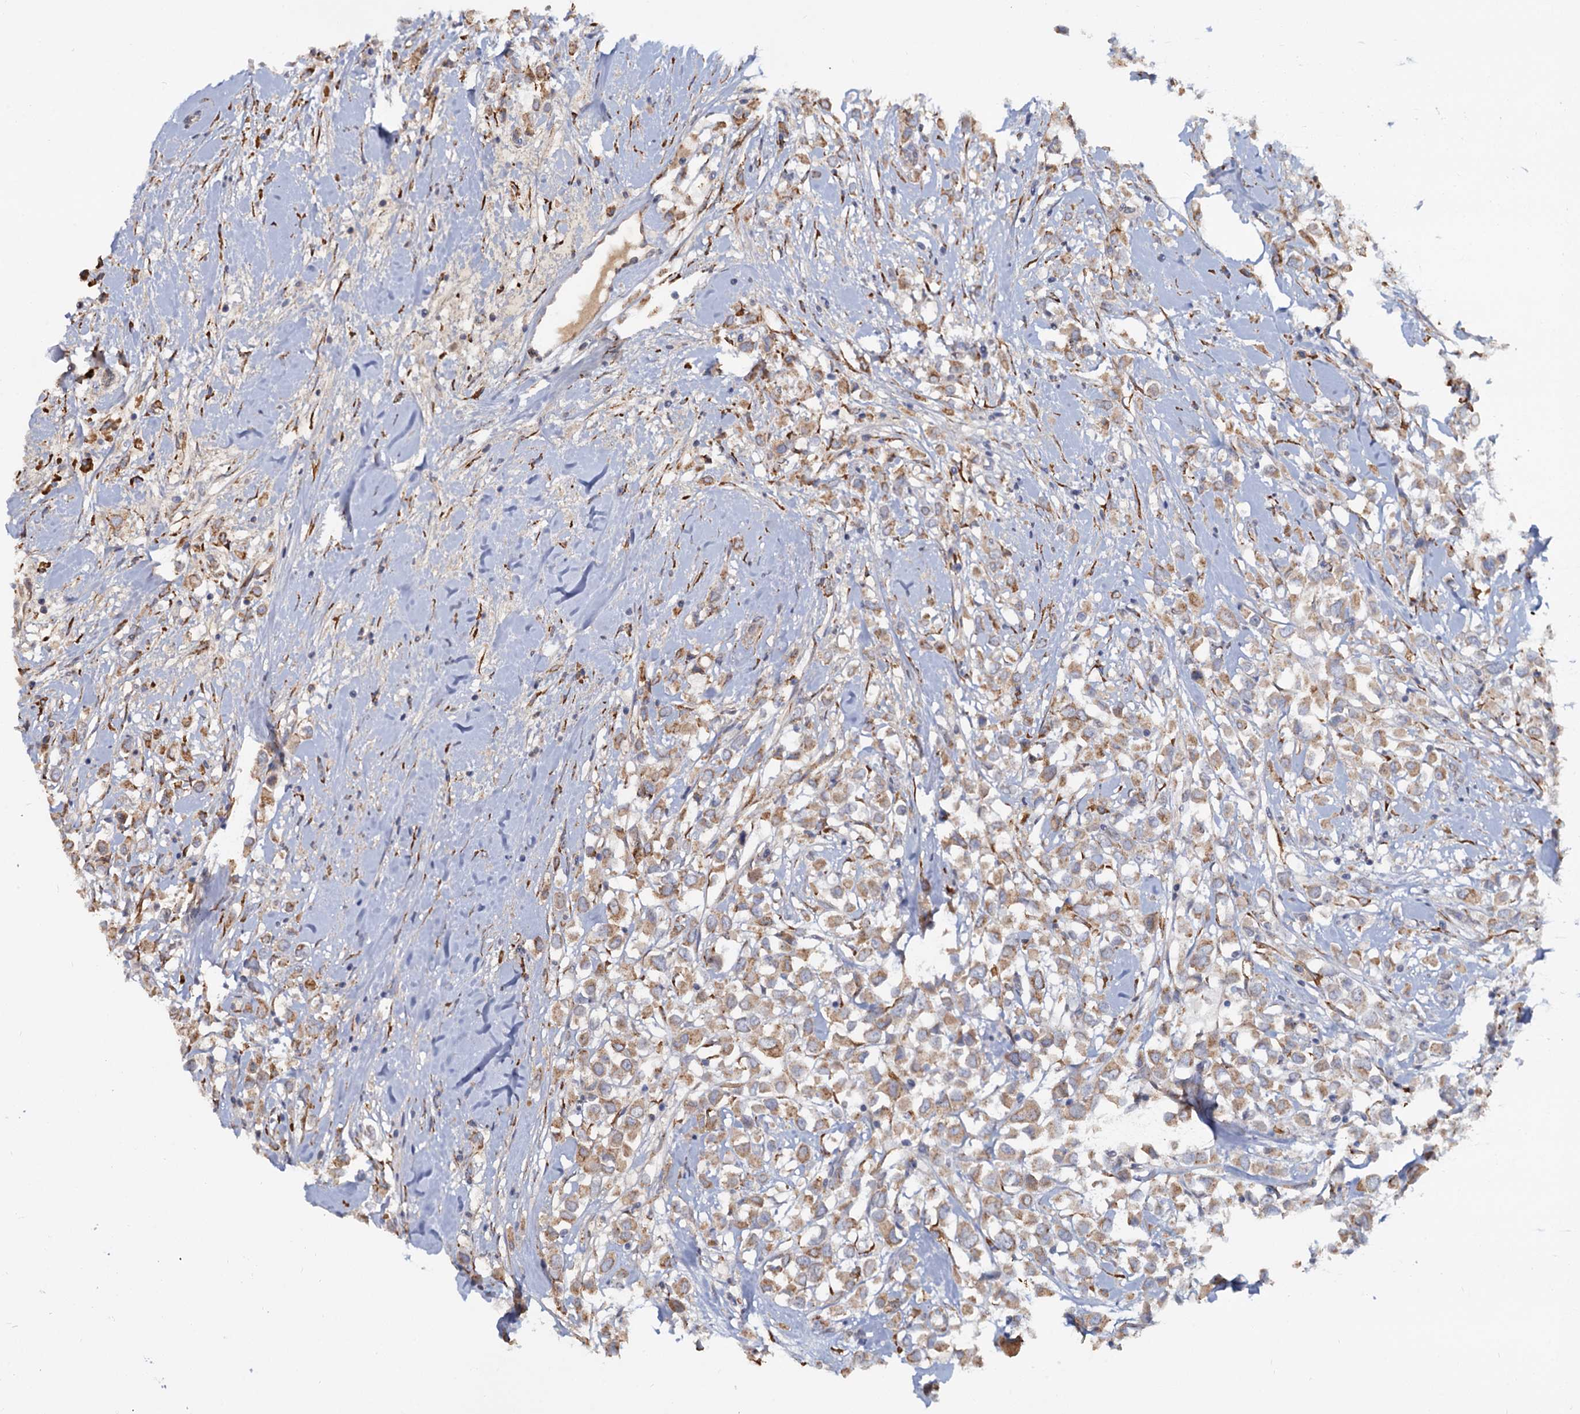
{"staining": {"intensity": "moderate", "quantity": ">75%", "location": "cytoplasmic/membranous"}, "tissue": "breast cancer", "cell_type": "Tumor cells", "image_type": "cancer", "snomed": [{"axis": "morphology", "description": "Duct carcinoma"}, {"axis": "topography", "description": "Breast"}], "caption": "Immunohistochemistry staining of breast intraductal carcinoma, which exhibits medium levels of moderate cytoplasmic/membranous positivity in approximately >75% of tumor cells indicating moderate cytoplasmic/membranous protein positivity. The staining was performed using DAB (3,3'-diaminobenzidine) (brown) for protein detection and nuclei were counterstained in hematoxylin (blue).", "gene": "LRRC51", "patient": {"sex": "female", "age": 87}}